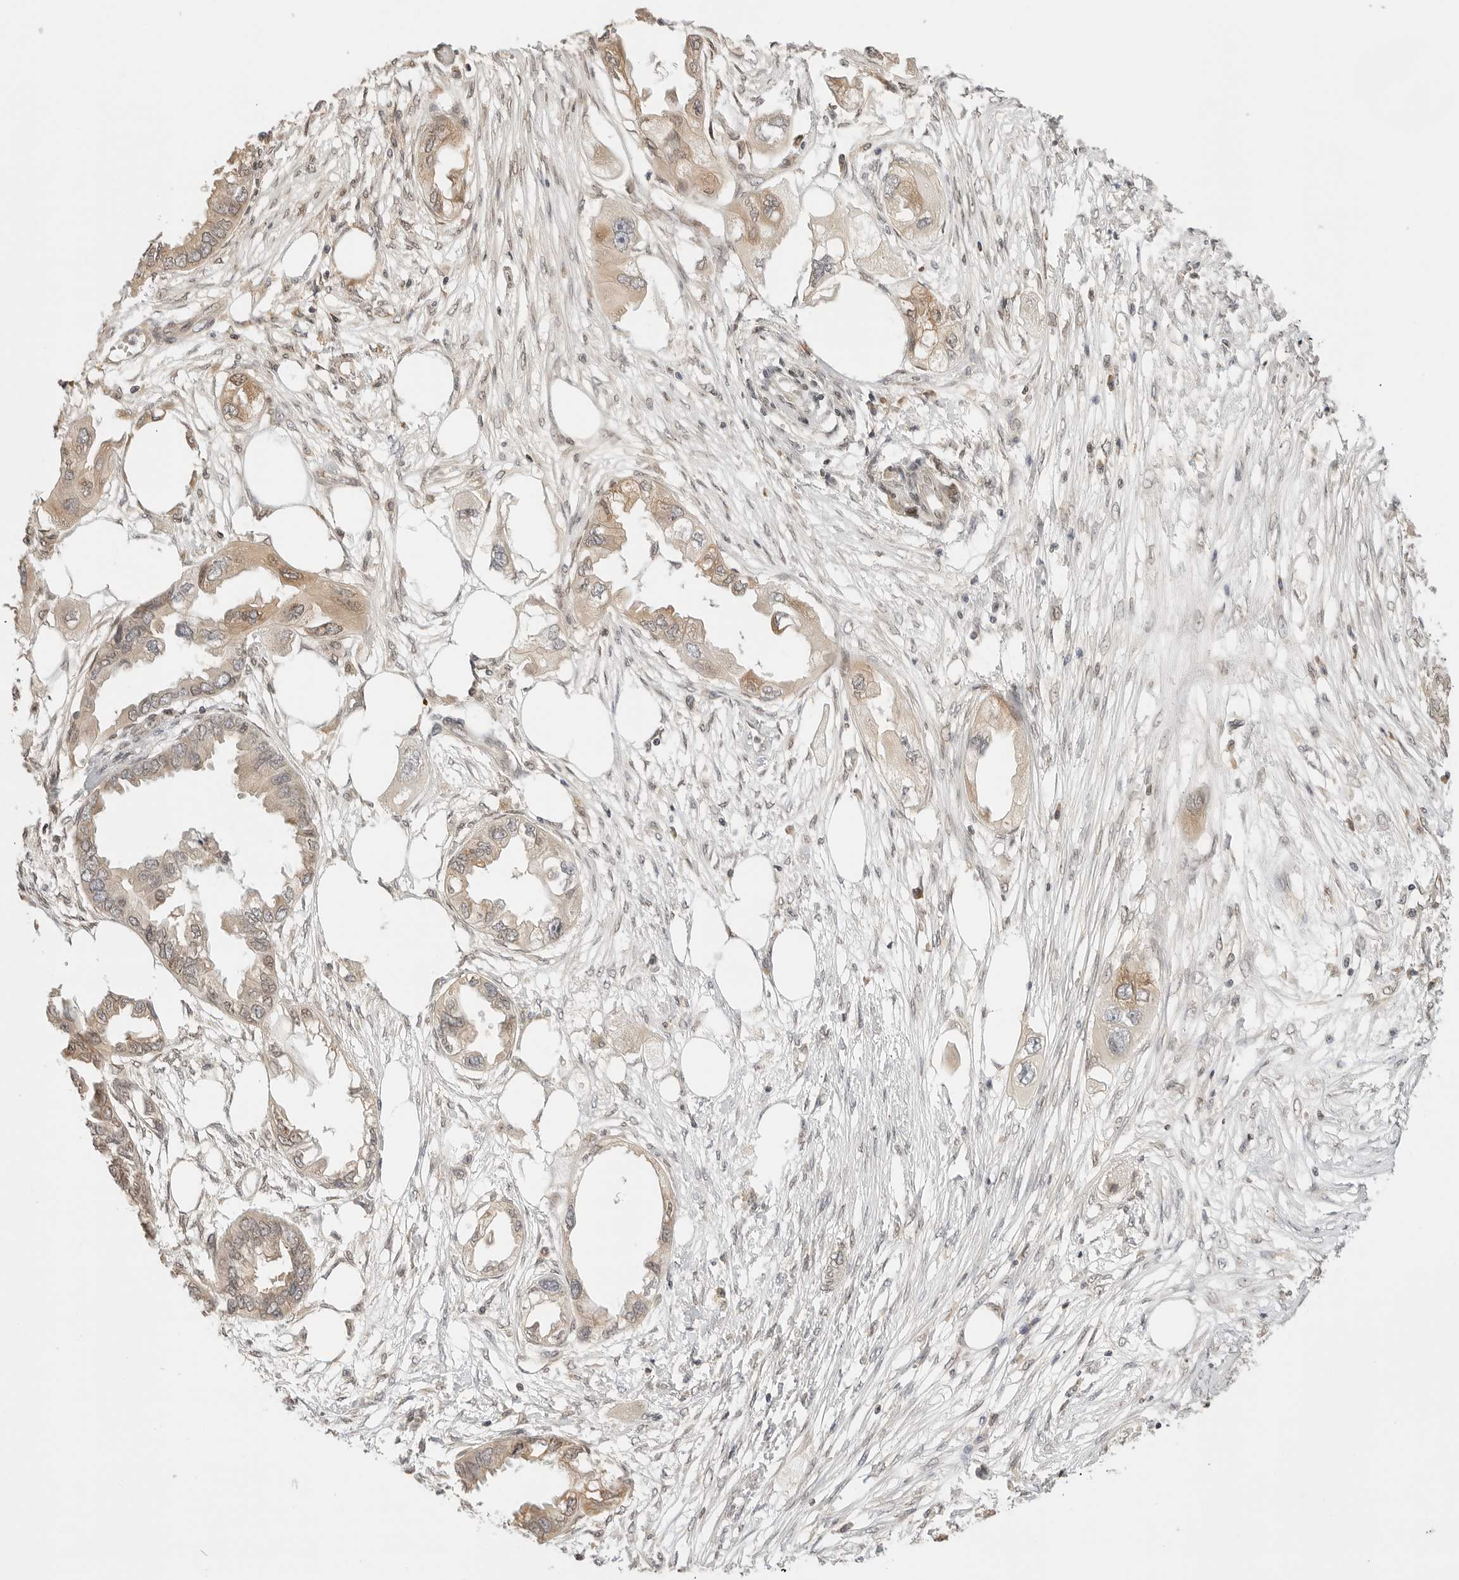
{"staining": {"intensity": "moderate", "quantity": ">75%", "location": "cytoplasmic/membranous"}, "tissue": "endometrial cancer", "cell_type": "Tumor cells", "image_type": "cancer", "snomed": [{"axis": "morphology", "description": "Adenocarcinoma, NOS"}, {"axis": "morphology", "description": "Adenocarcinoma, metastatic, NOS"}, {"axis": "topography", "description": "Adipose tissue"}, {"axis": "topography", "description": "Endometrium"}], "caption": "High-magnification brightfield microscopy of metastatic adenocarcinoma (endometrial) stained with DAB (3,3'-diaminobenzidine) (brown) and counterstained with hematoxylin (blue). tumor cells exhibit moderate cytoplasmic/membranous positivity is appreciated in approximately>75% of cells.", "gene": "POLH", "patient": {"sex": "female", "age": 67}}